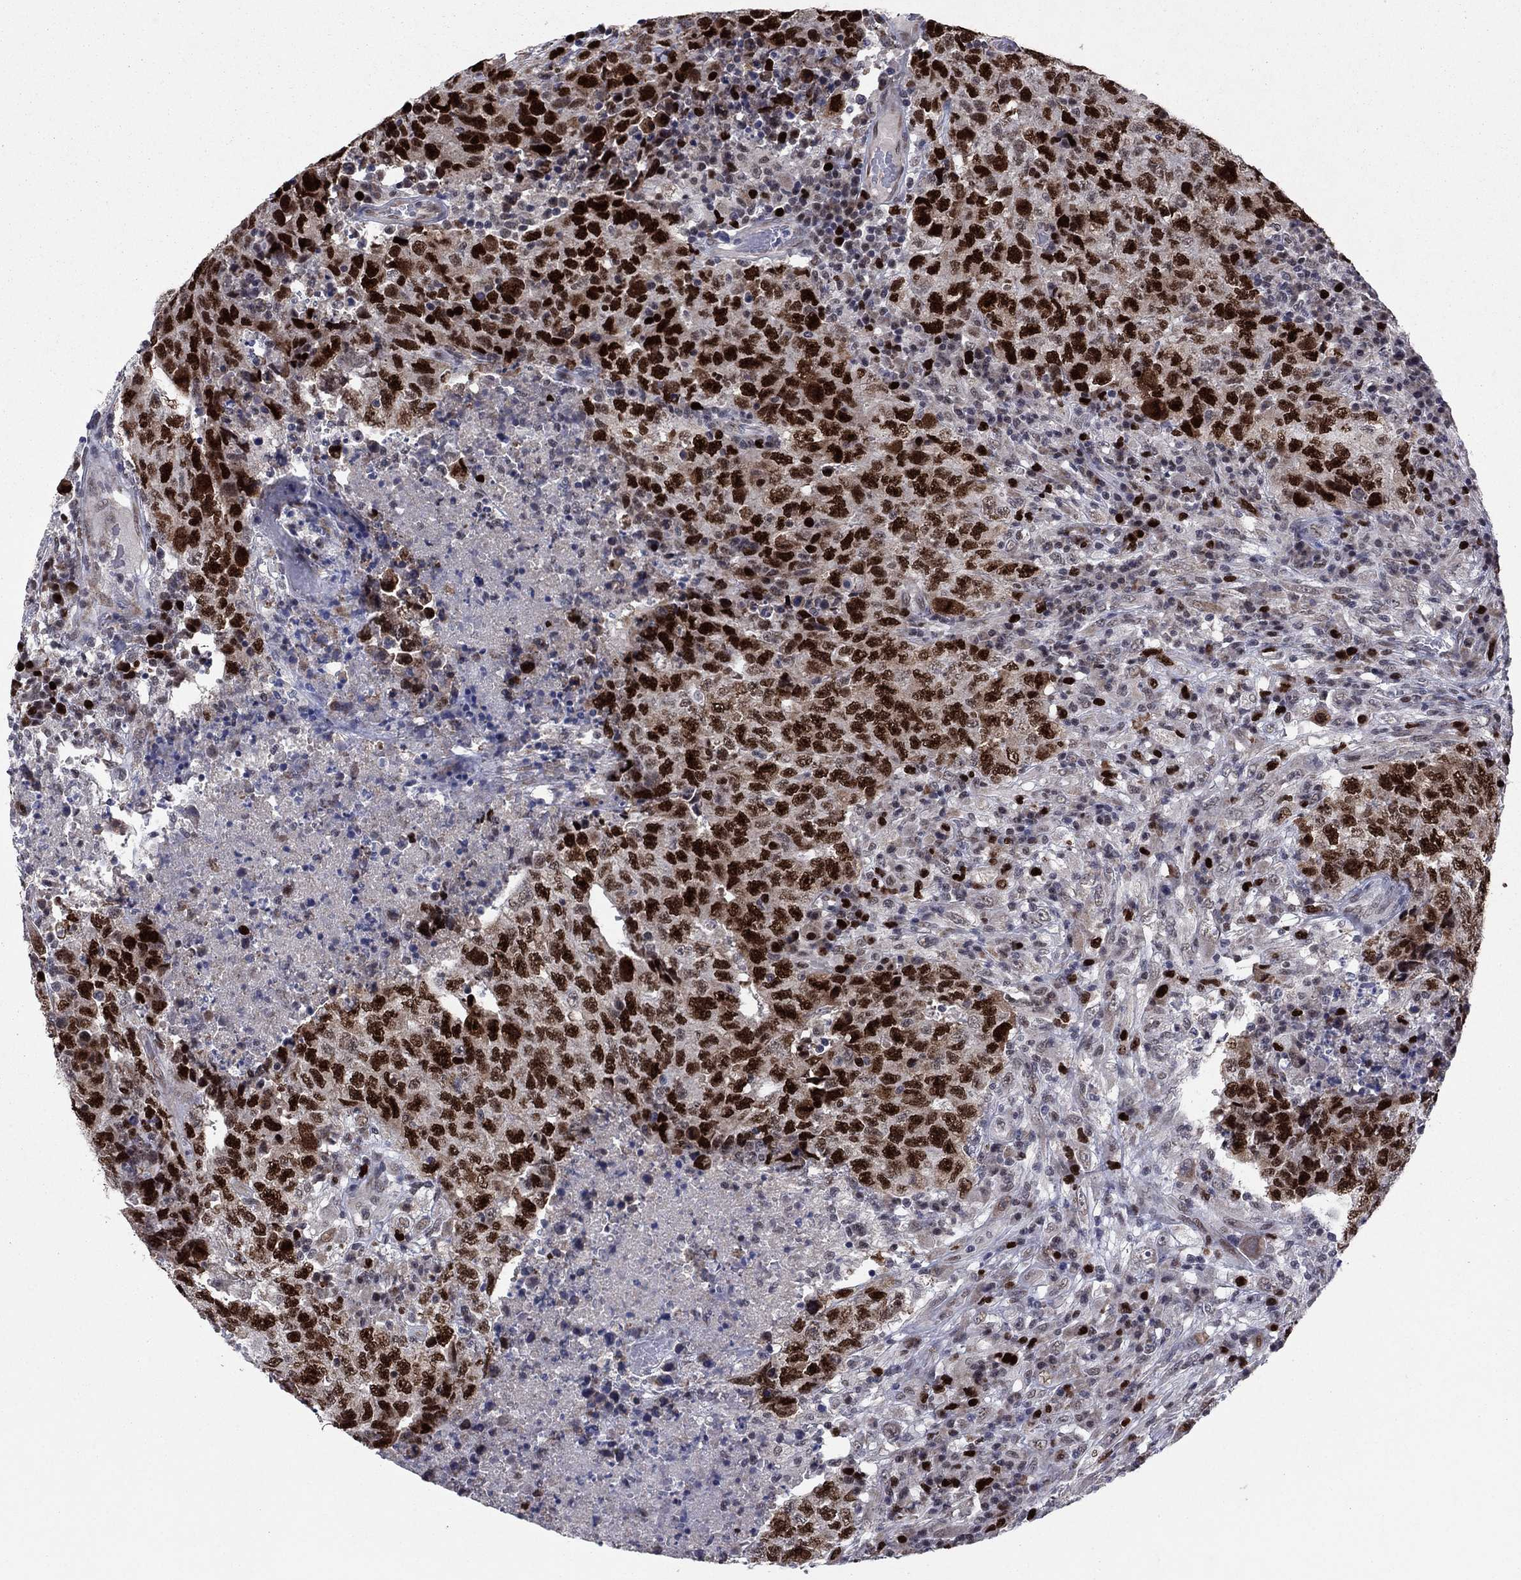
{"staining": {"intensity": "strong", "quantity": ">75%", "location": "nuclear"}, "tissue": "testis cancer", "cell_type": "Tumor cells", "image_type": "cancer", "snomed": [{"axis": "morphology", "description": "Necrosis, NOS"}, {"axis": "morphology", "description": "Carcinoma, Embryonal, NOS"}, {"axis": "topography", "description": "Testis"}], "caption": "Immunohistochemical staining of human testis embryonal carcinoma exhibits high levels of strong nuclear staining in about >75% of tumor cells. Using DAB (brown) and hematoxylin (blue) stains, captured at high magnification using brightfield microscopy.", "gene": "CDCA5", "patient": {"sex": "male", "age": 19}}